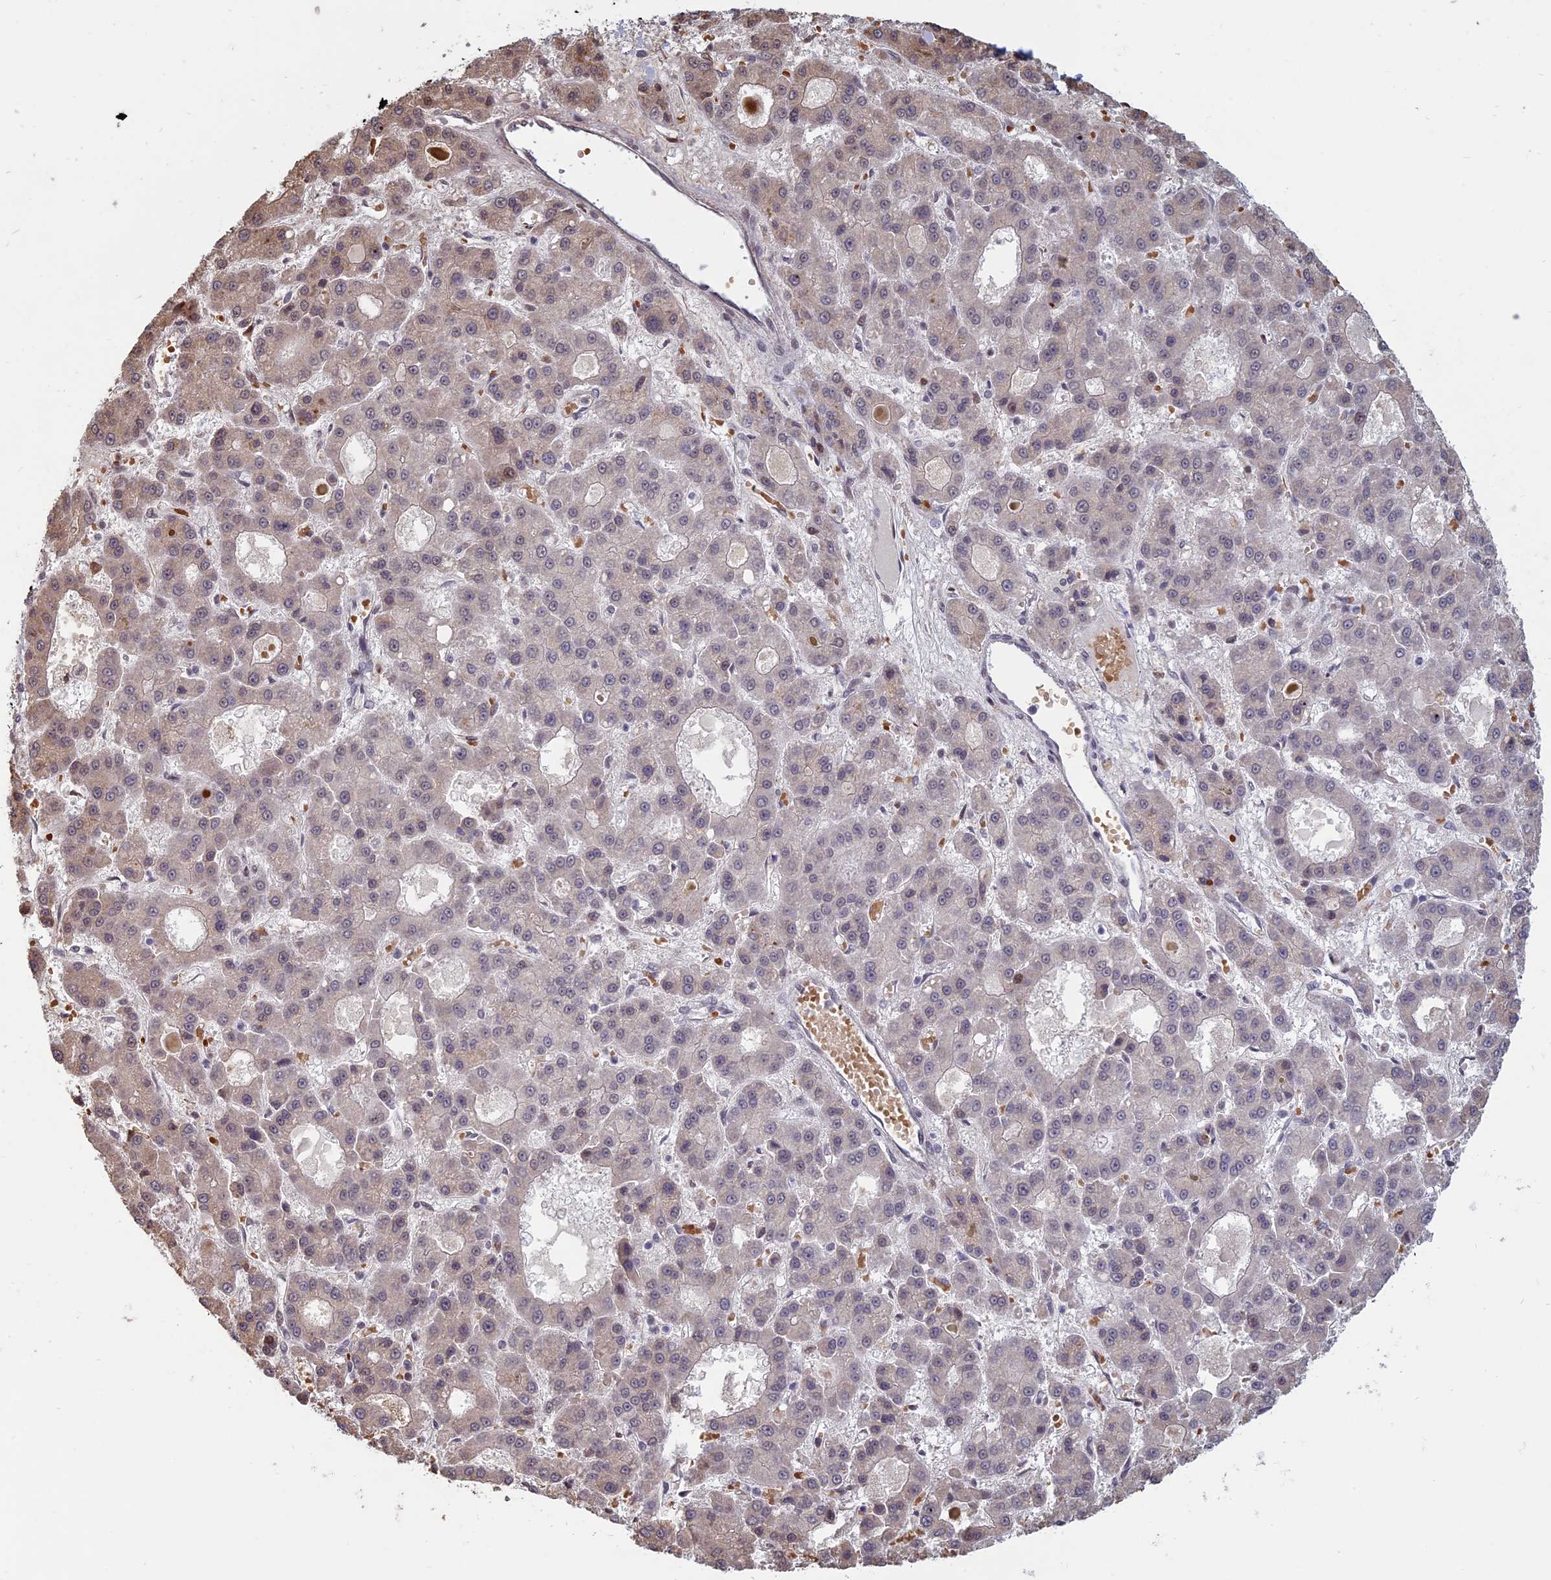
{"staining": {"intensity": "weak", "quantity": "<25%", "location": "cytoplasmic/membranous,nuclear"}, "tissue": "liver cancer", "cell_type": "Tumor cells", "image_type": "cancer", "snomed": [{"axis": "morphology", "description": "Carcinoma, Hepatocellular, NOS"}, {"axis": "topography", "description": "Liver"}], "caption": "The micrograph displays no significant staining in tumor cells of liver cancer (hepatocellular carcinoma).", "gene": "MFAP1", "patient": {"sex": "male", "age": 70}}